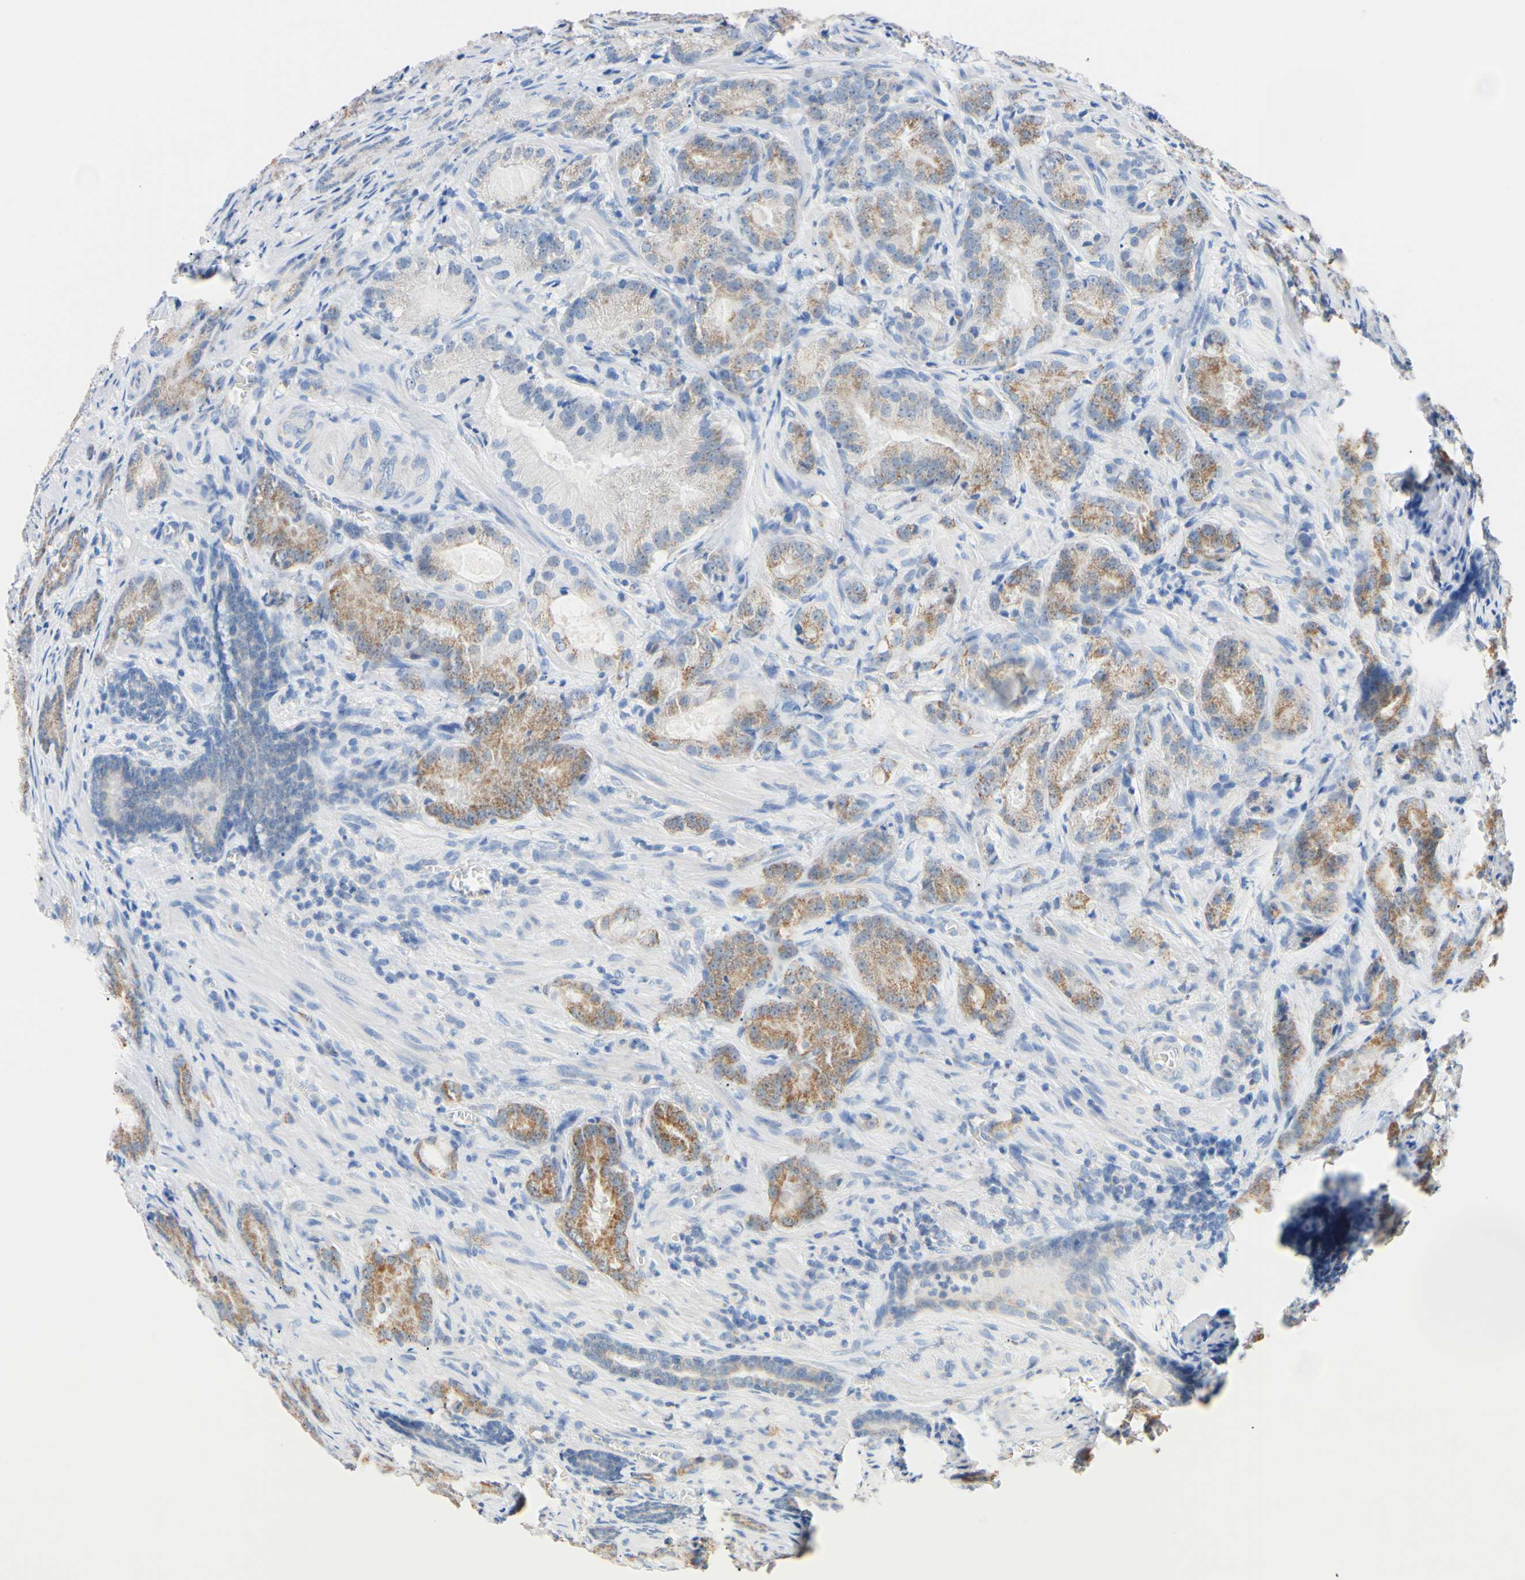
{"staining": {"intensity": "moderate", "quantity": ">75%", "location": "cytoplasmic/membranous"}, "tissue": "prostate cancer", "cell_type": "Tumor cells", "image_type": "cancer", "snomed": [{"axis": "morphology", "description": "Adenocarcinoma, High grade"}, {"axis": "topography", "description": "Prostate"}], "caption": "Immunohistochemical staining of high-grade adenocarcinoma (prostate) exhibits medium levels of moderate cytoplasmic/membranous protein expression in about >75% of tumor cells. (brown staining indicates protein expression, while blue staining denotes nuclei).", "gene": "CLPP", "patient": {"sex": "male", "age": 64}}